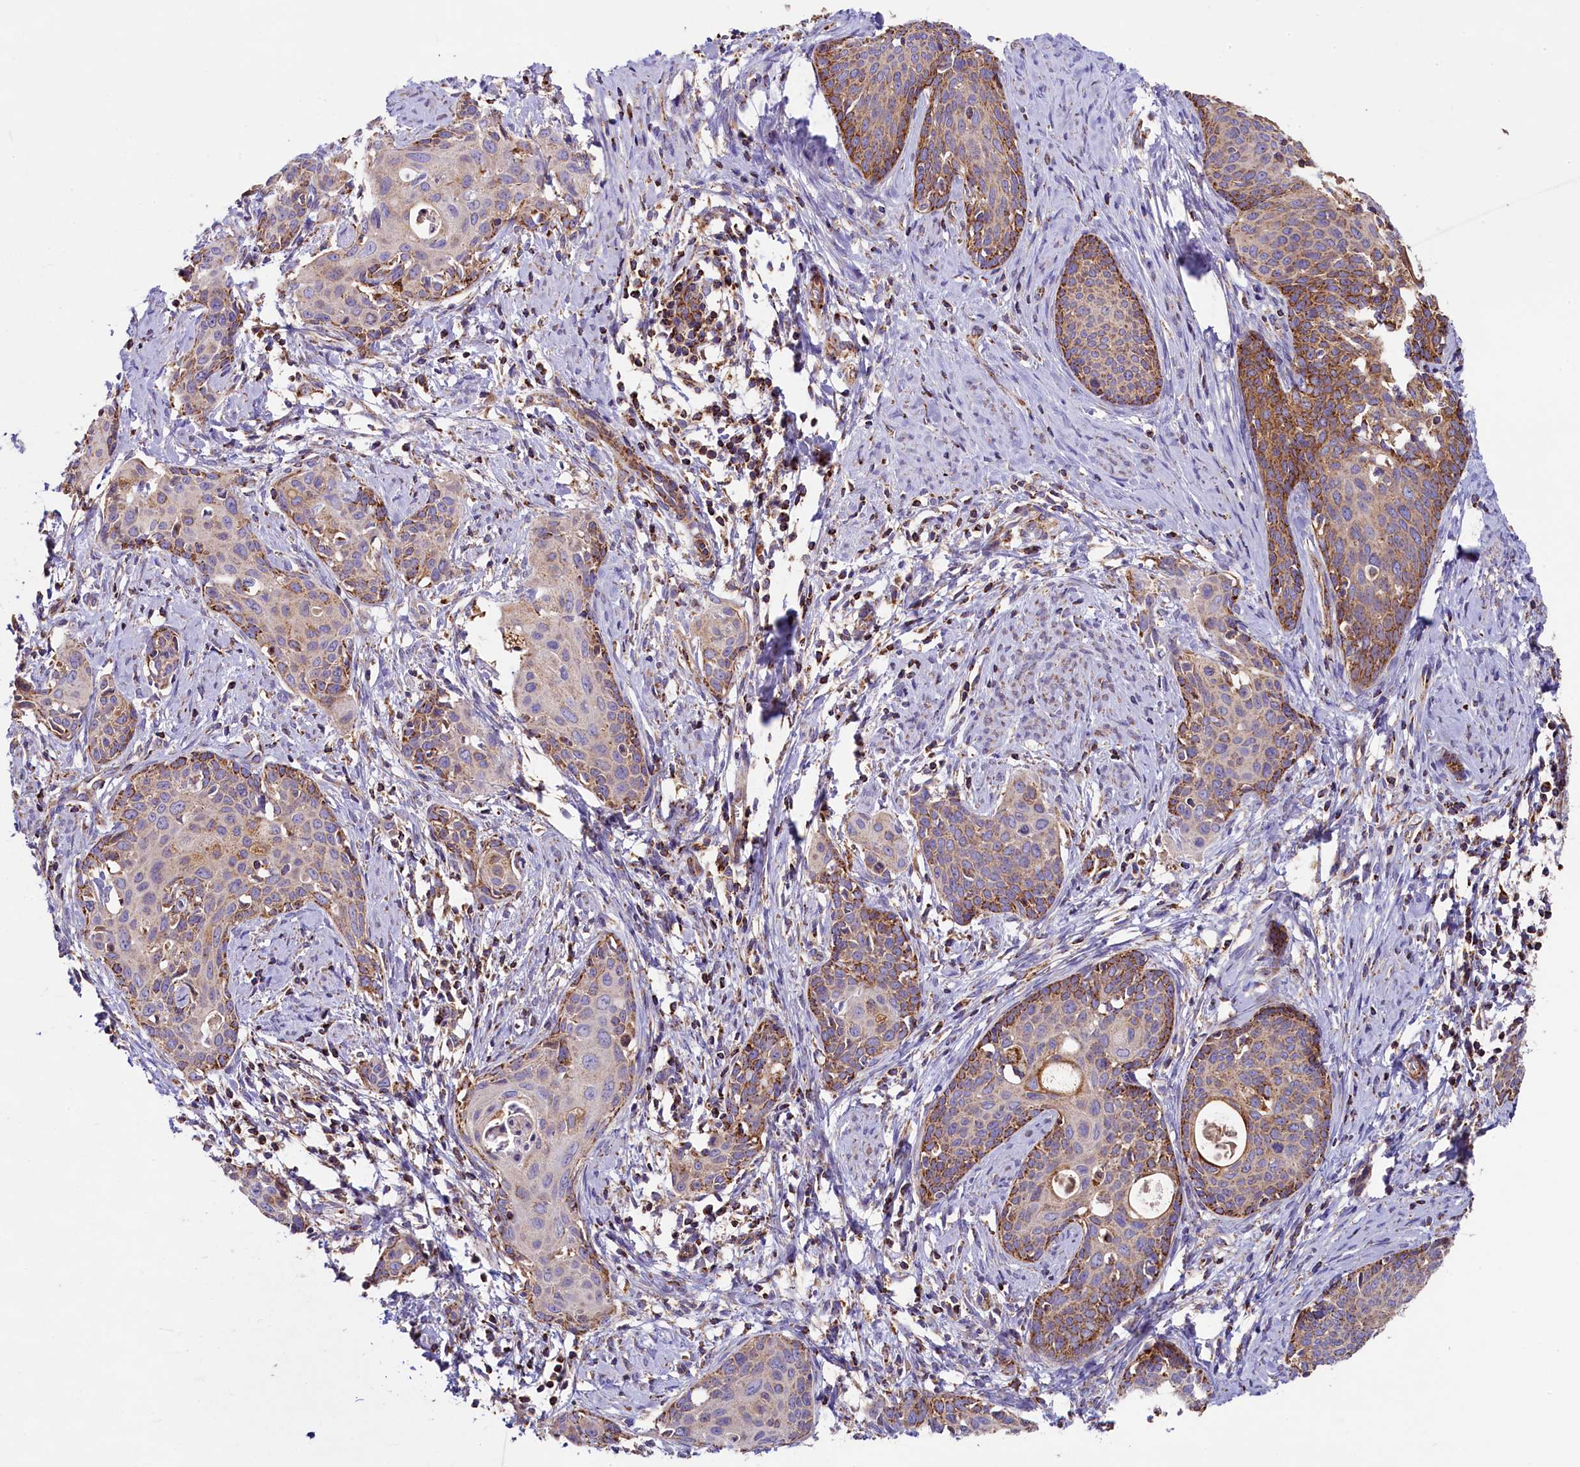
{"staining": {"intensity": "moderate", "quantity": ">75%", "location": "cytoplasmic/membranous"}, "tissue": "cervical cancer", "cell_type": "Tumor cells", "image_type": "cancer", "snomed": [{"axis": "morphology", "description": "Squamous cell carcinoma, NOS"}, {"axis": "topography", "description": "Cervix"}], "caption": "The histopathology image displays immunohistochemical staining of cervical cancer. There is moderate cytoplasmic/membranous positivity is identified in approximately >75% of tumor cells. The protein is shown in brown color, while the nuclei are stained blue.", "gene": "CLYBL", "patient": {"sex": "female", "age": 52}}